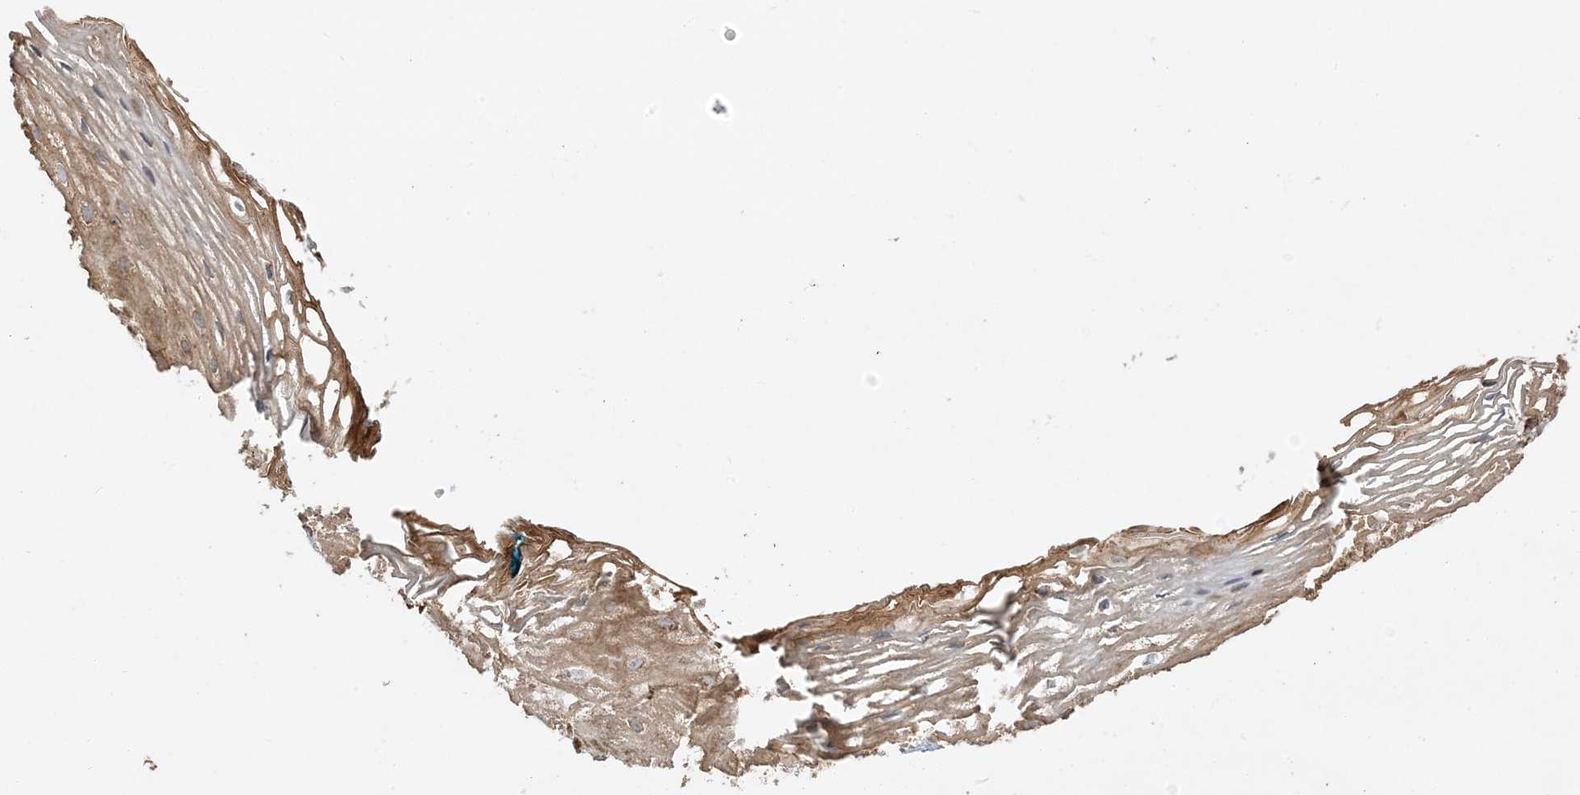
{"staining": {"intensity": "moderate", "quantity": ">75%", "location": "cytoplasmic/membranous"}, "tissue": "vagina", "cell_type": "Squamous epithelial cells", "image_type": "normal", "snomed": [{"axis": "morphology", "description": "Normal tissue, NOS"}, {"axis": "morphology", "description": "Adenocarcinoma, NOS"}, {"axis": "topography", "description": "Rectum"}, {"axis": "topography", "description": "Vagina"}], "caption": "IHC histopathology image of unremarkable human vagina stained for a protein (brown), which displays medium levels of moderate cytoplasmic/membranous staining in about >75% of squamous epithelial cells.", "gene": "AARS2", "patient": {"sex": "female", "age": 71}}